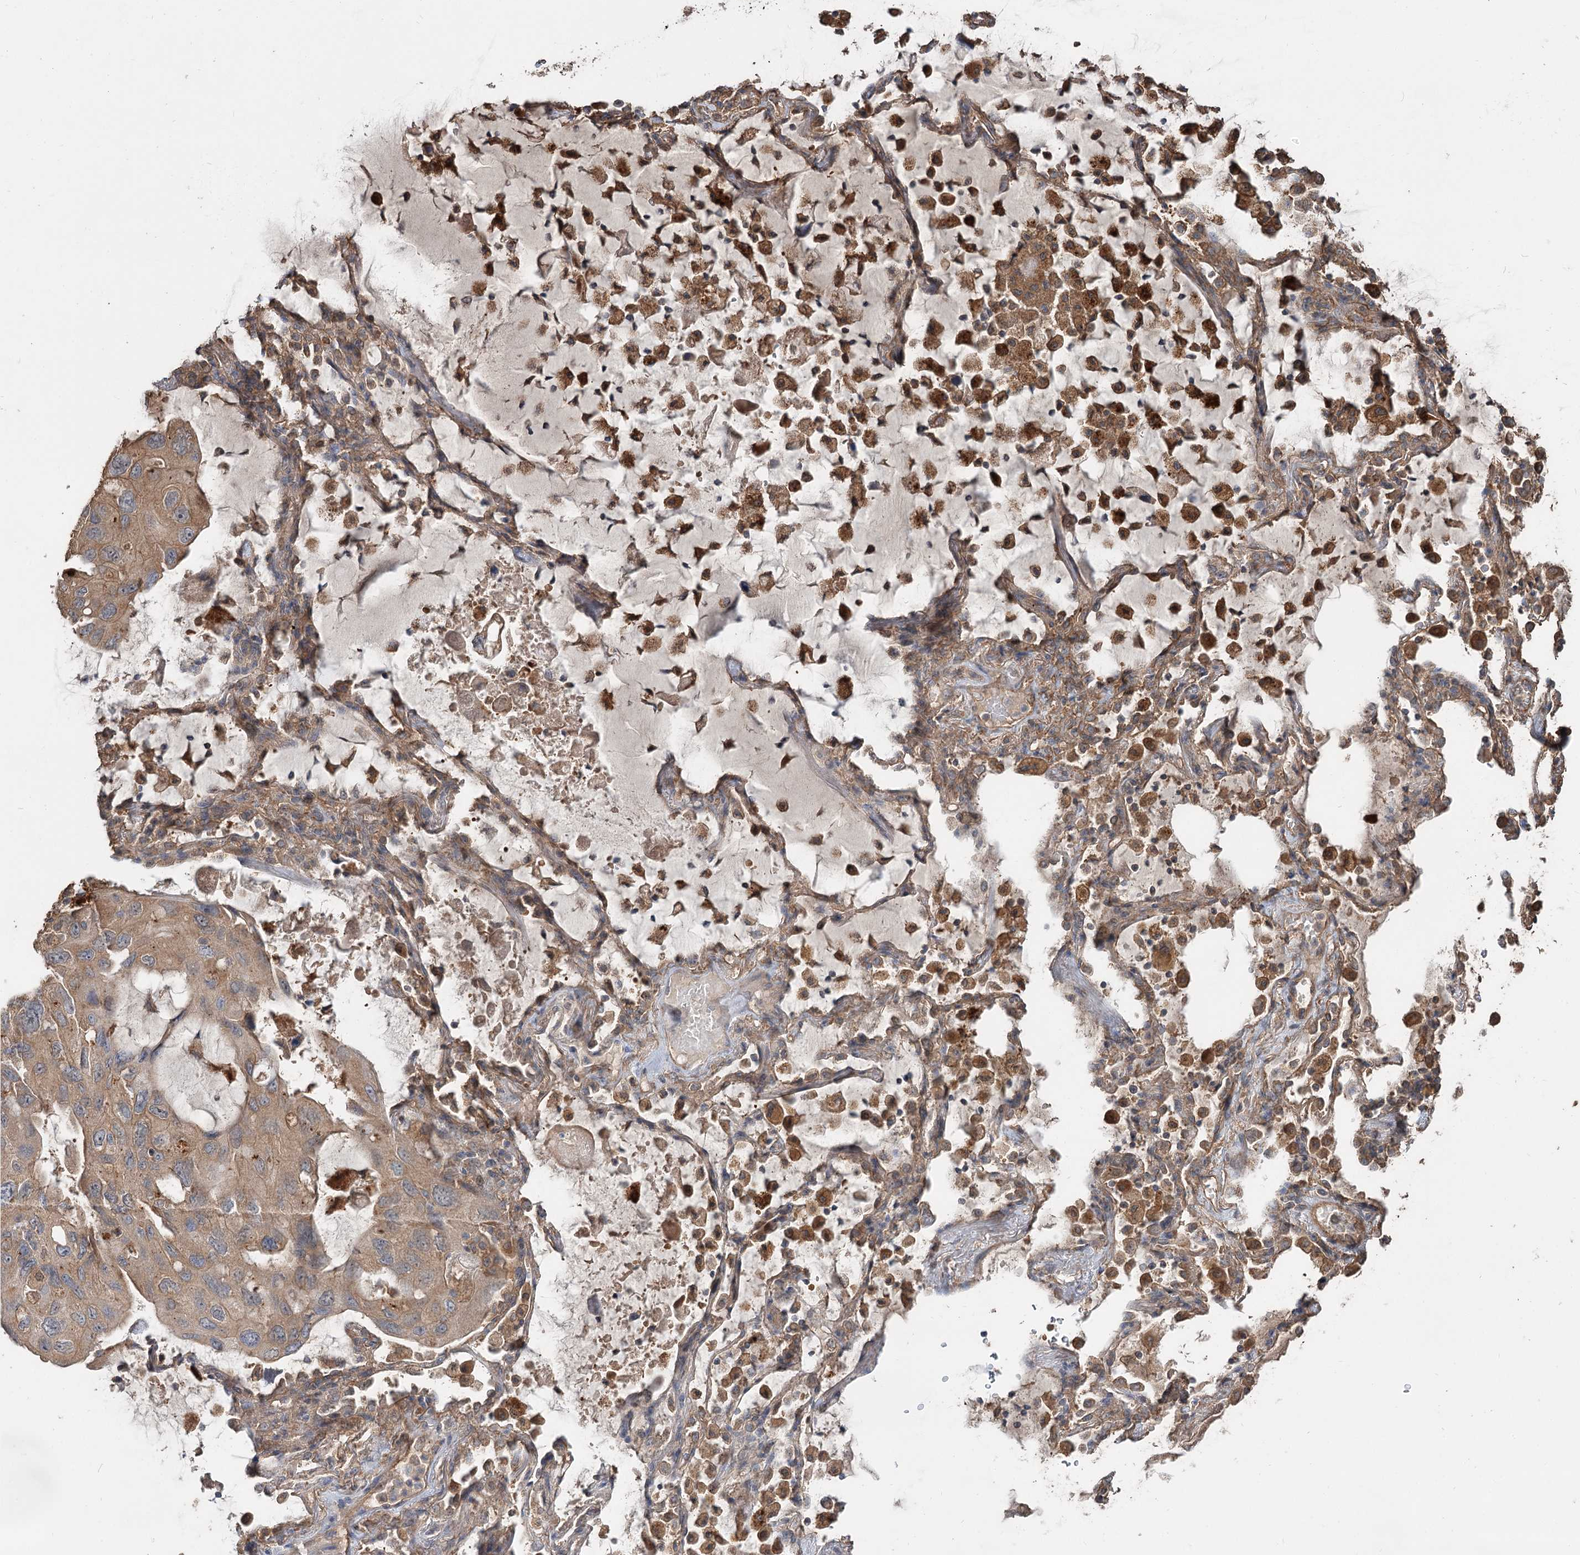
{"staining": {"intensity": "weak", "quantity": ">75%", "location": "cytoplasmic/membranous"}, "tissue": "lung cancer", "cell_type": "Tumor cells", "image_type": "cancer", "snomed": [{"axis": "morphology", "description": "Squamous cell carcinoma, NOS"}, {"axis": "topography", "description": "Lung"}], "caption": "Immunohistochemistry (IHC) histopathology image of human lung squamous cell carcinoma stained for a protein (brown), which exhibits low levels of weak cytoplasmic/membranous expression in about >75% of tumor cells.", "gene": "SPART", "patient": {"sex": "female", "age": 73}}